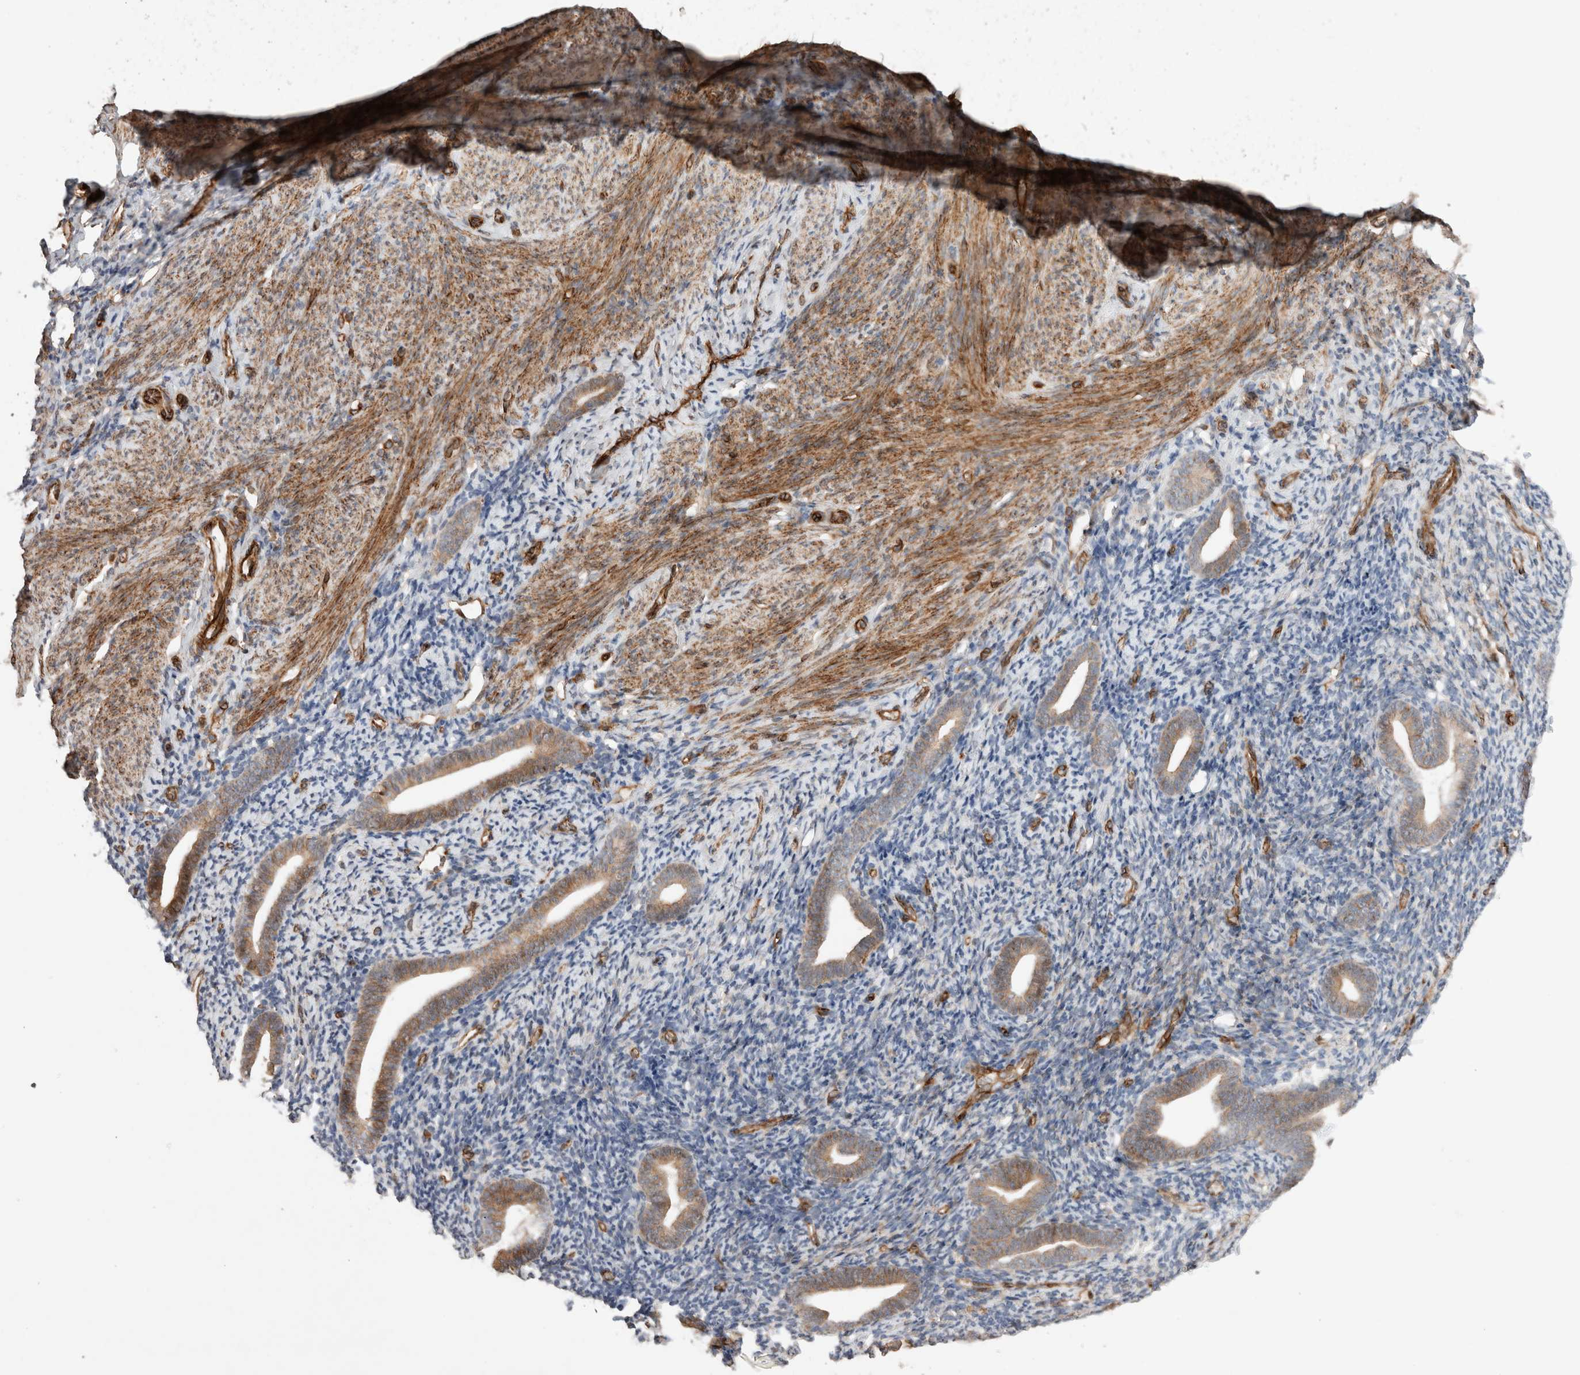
{"staining": {"intensity": "negative", "quantity": "none", "location": "none"}, "tissue": "endometrium", "cell_type": "Cells in endometrial stroma", "image_type": "normal", "snomed": [{"axis": "morphology", "description": "Normal tissue, NOS"}, {"axis": "topography", "description": "Endometrium"}], "caption": "Immunohistochemistry image of normal human endometrium stained for a protein (brown), which exhibits no positivity in cells in endometrial stroma.", "gene": "RAB32", "patient": {"sex": "female", "age": 51}}